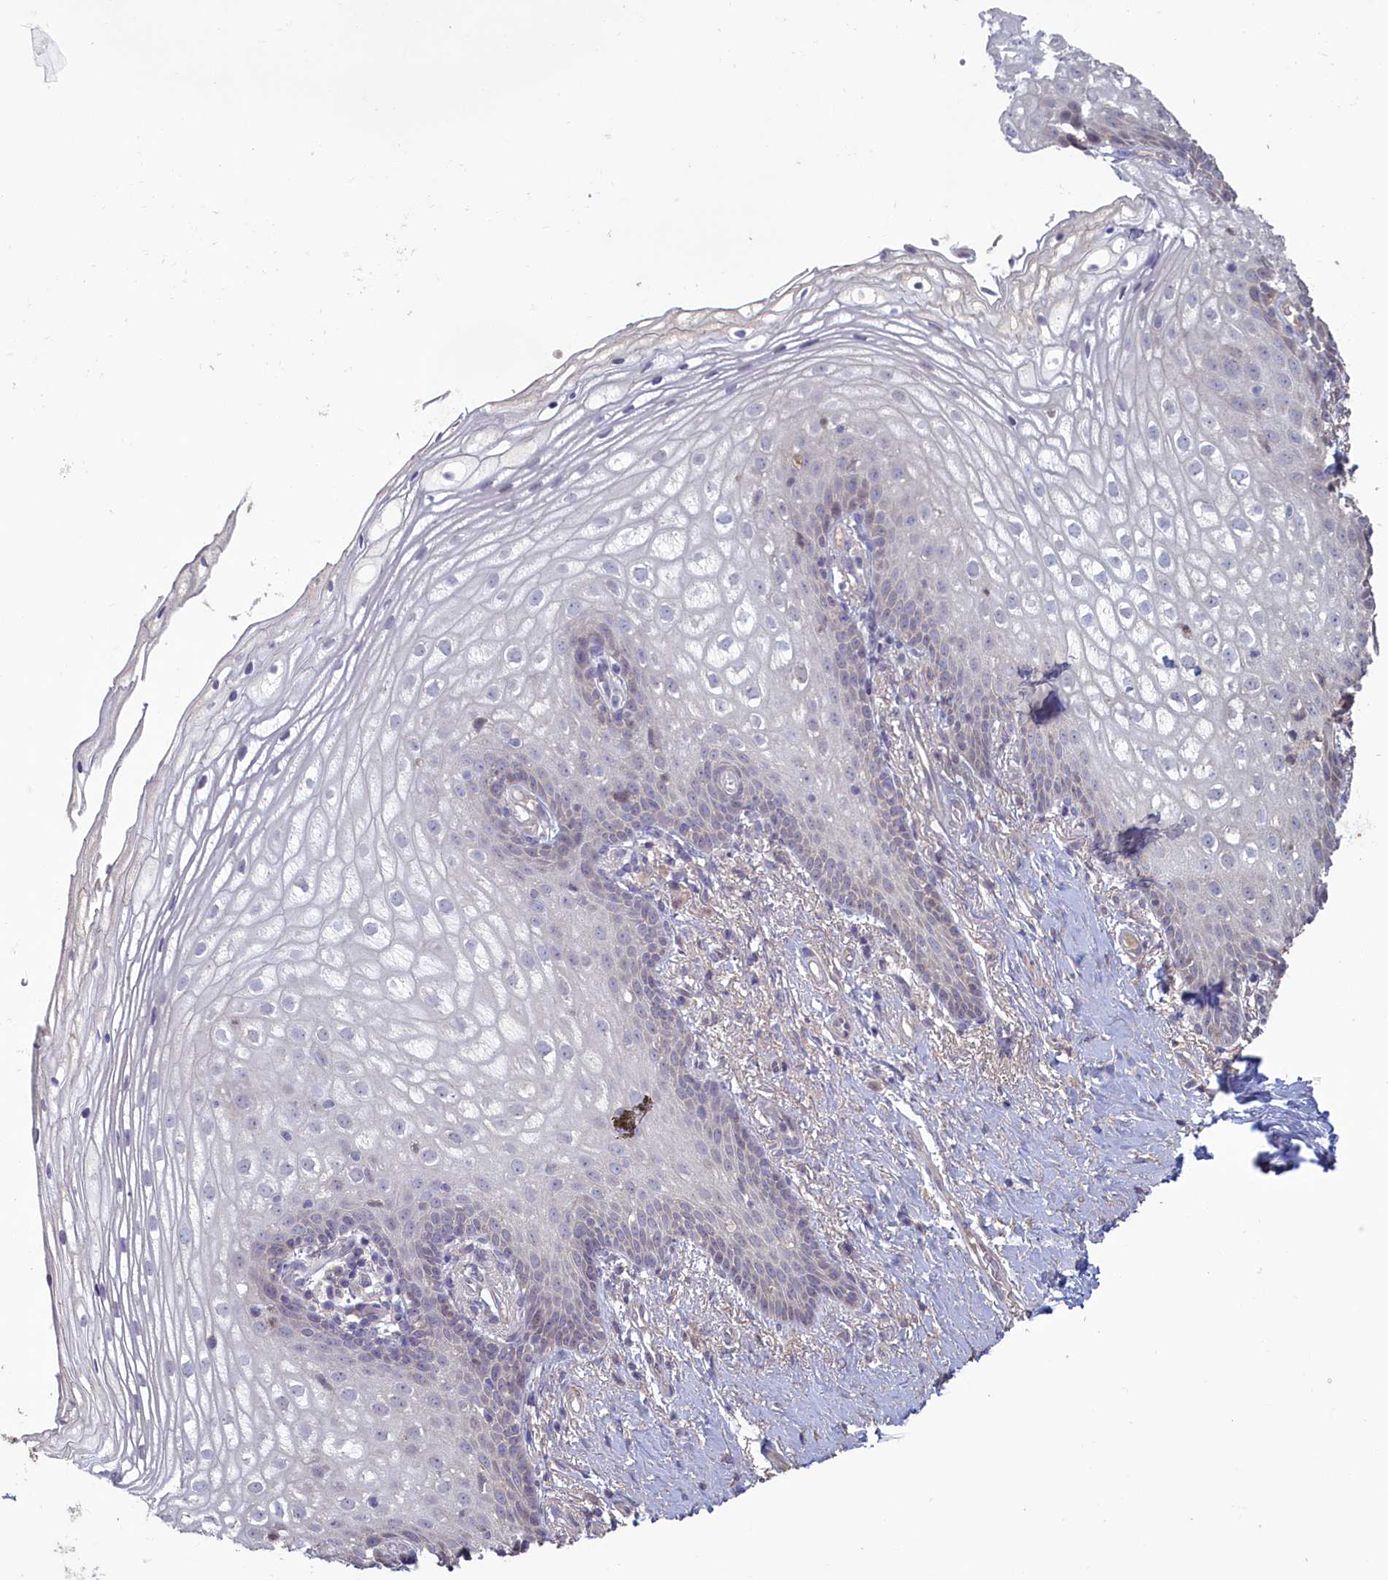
{"staining": {"intensity": "negative", "quantity": "none", "location": "none"}, "tissue": "vagina", "cell_type": "Squamous epithelial cells", "image_type": "normal", "snomed": [{"axis": "morphology", "description": "Normal tissue, NOS"}, {"axis": "topography", "description": "Vagina"}], "caption": "This image is of normal vagina stained with immunohistochemistry to label a protein in brown with the nuclei are counter-stained blue. There is no positivity in squamous epithelial cells.", "gene": "ATF7IP2", "patient": {"sex": "female", "age": 60}}